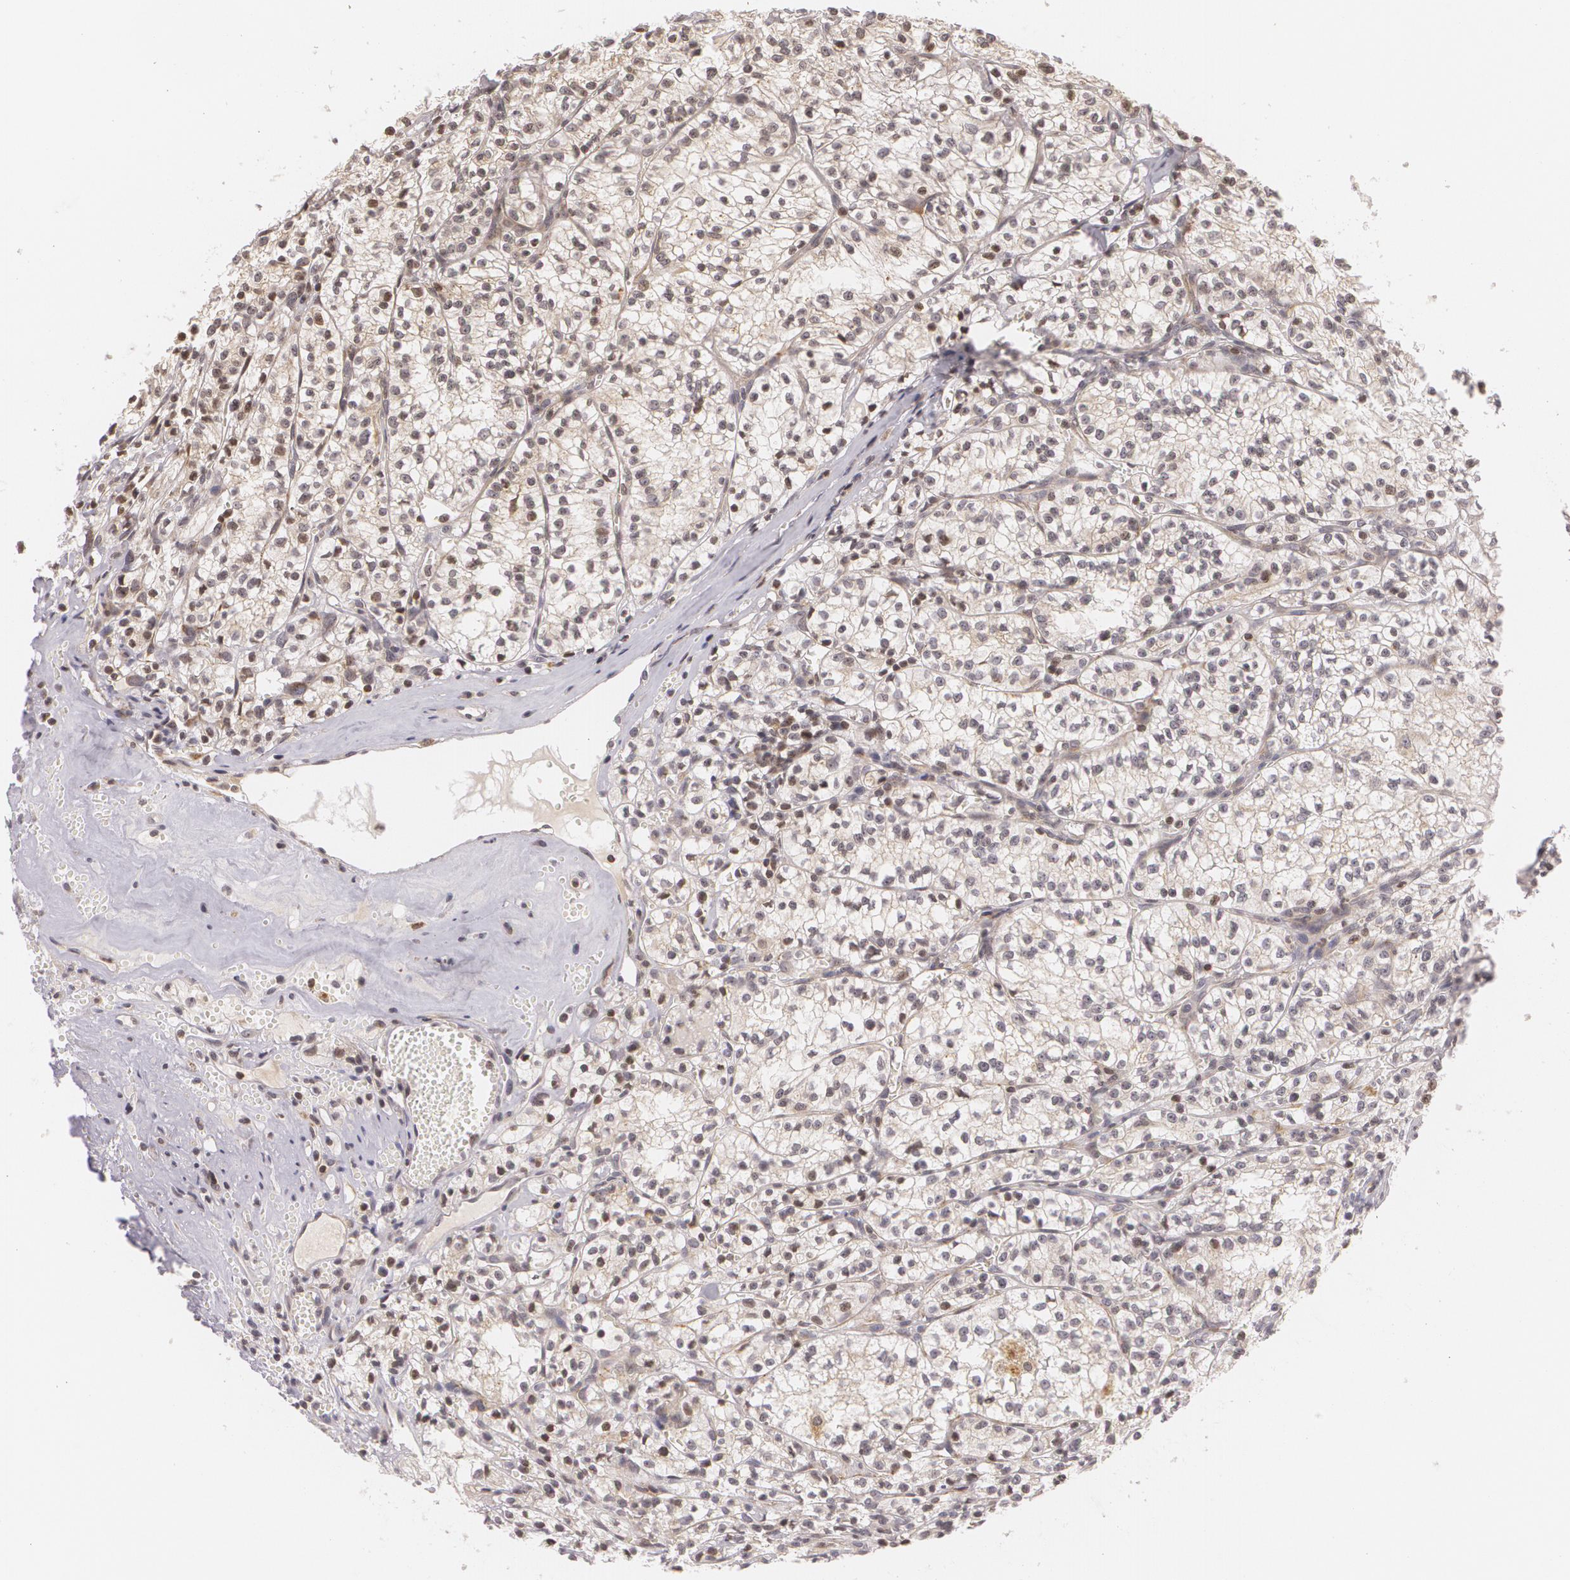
{"staining": {"intensity": "weak", "quantity": "<25%", "location": "nuclear"}, "tissue": "renal cancer", "cell_type": "Tumor cells", "image_type": "cancer", "snomed": [{"axis": "morphology", "description": "Adenocarcinoma, NOS"}, {"axis": "topography", "description": "Kidney"}], "caption": "Immunohistochemistry (IHC) of adenocarcinoma (renal) demonstrates no positivity in tumor cells. The staining is performed using DAB brown chromogen with nuclei counter-stained in using hematoxylin.", "gene": "VAV3", "patient": {"sex": "male", "age": 61}}